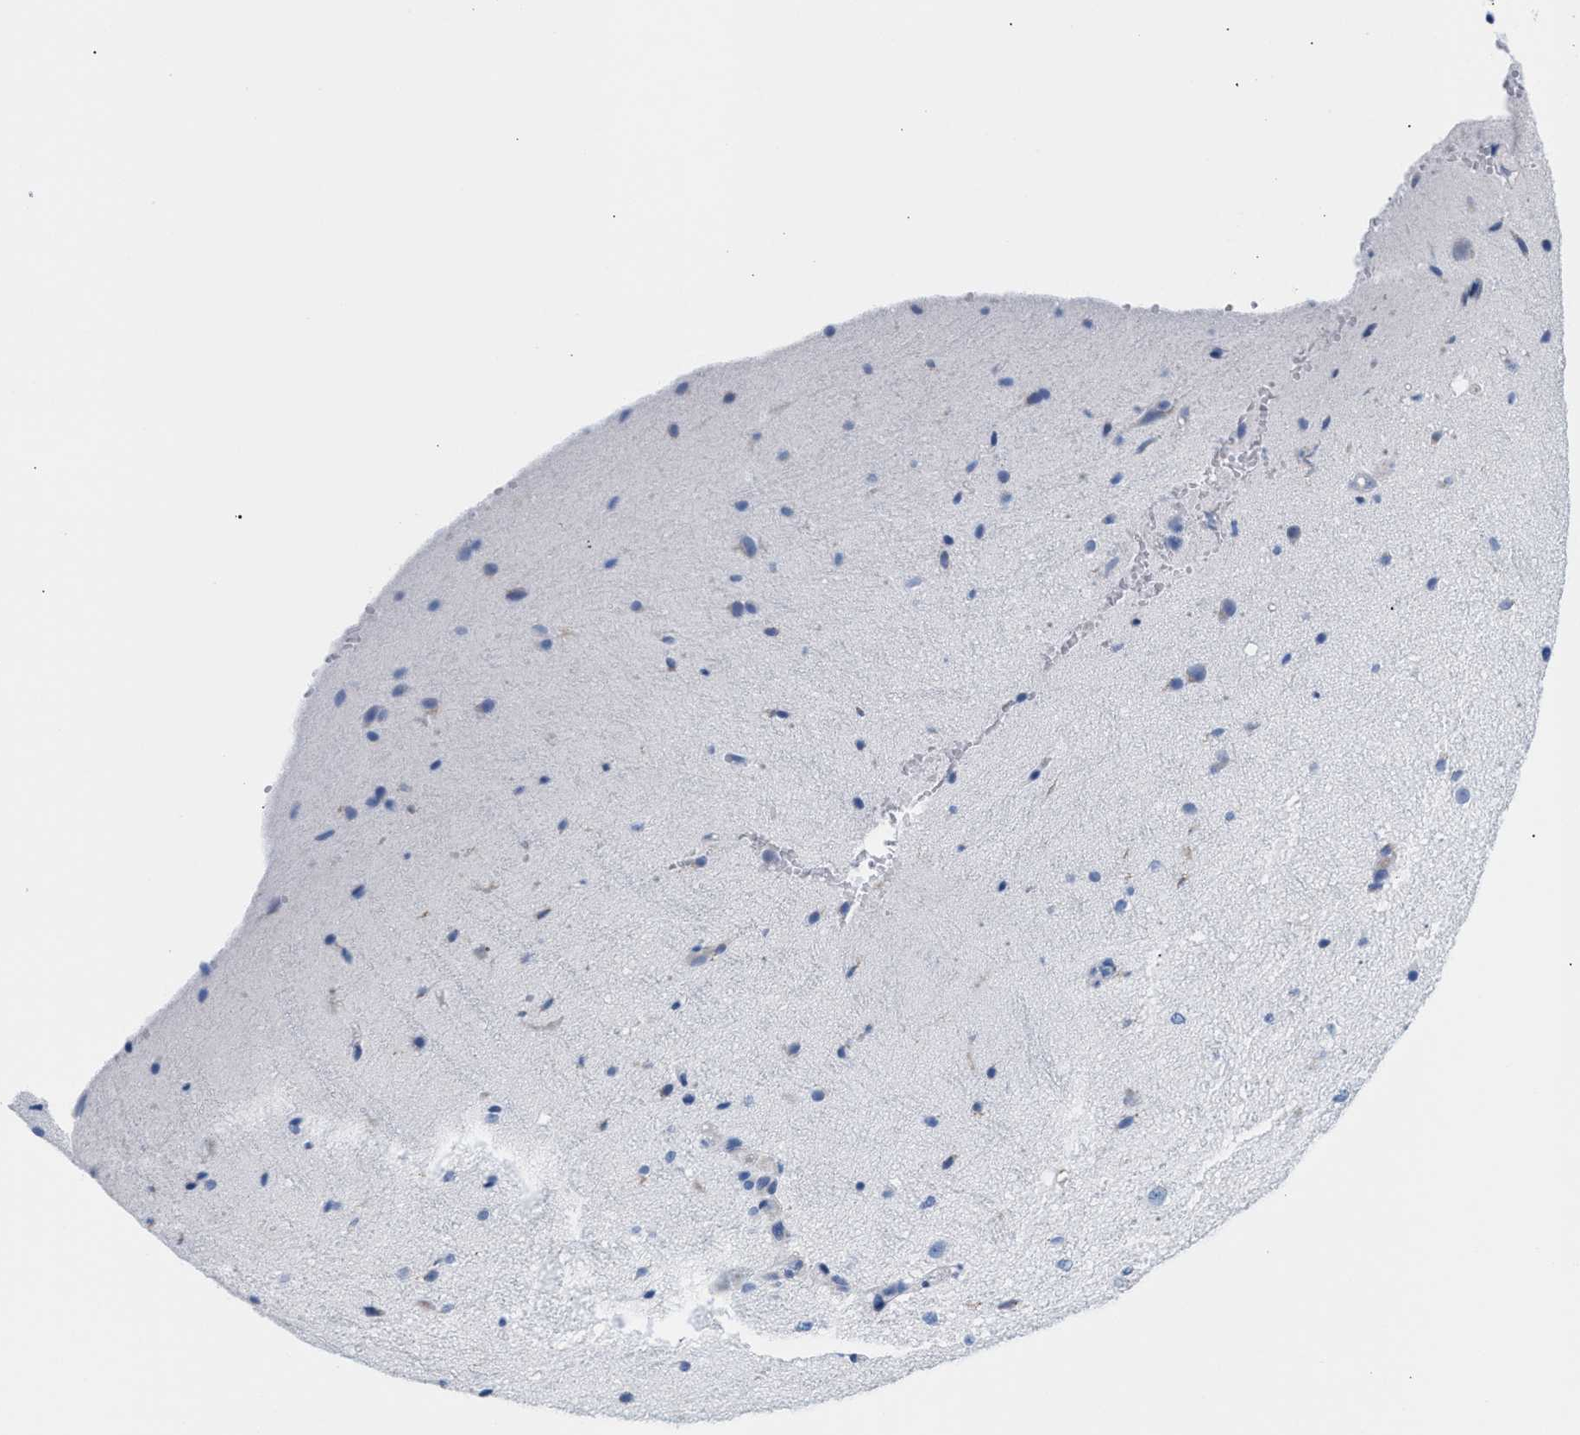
{"staining": {"intensity": "negative", "quantity": "none", "location": "none"}, "tissue": "cerebral cortex", "cell_type": "Endothelial cells", "image_type": "normal", "snomed": [{"axis": "morphology", "description": "Normal tissue, NOS"}, {"axis": "morphology", "description": "Developmental malformation"}, {"axis": "topography", "description": "Cerebral cortex"}], "caption": "Immunohistochemistry (IHC) histopathology image of unremarkable cerebral cortex: cerebral cortex stained with DAB (3,3'-diaminobenzidine) displays no significant protein expression in endothelial cells.", "gene": "TACC3", "patient": {"sex": "female", "age": 30}}